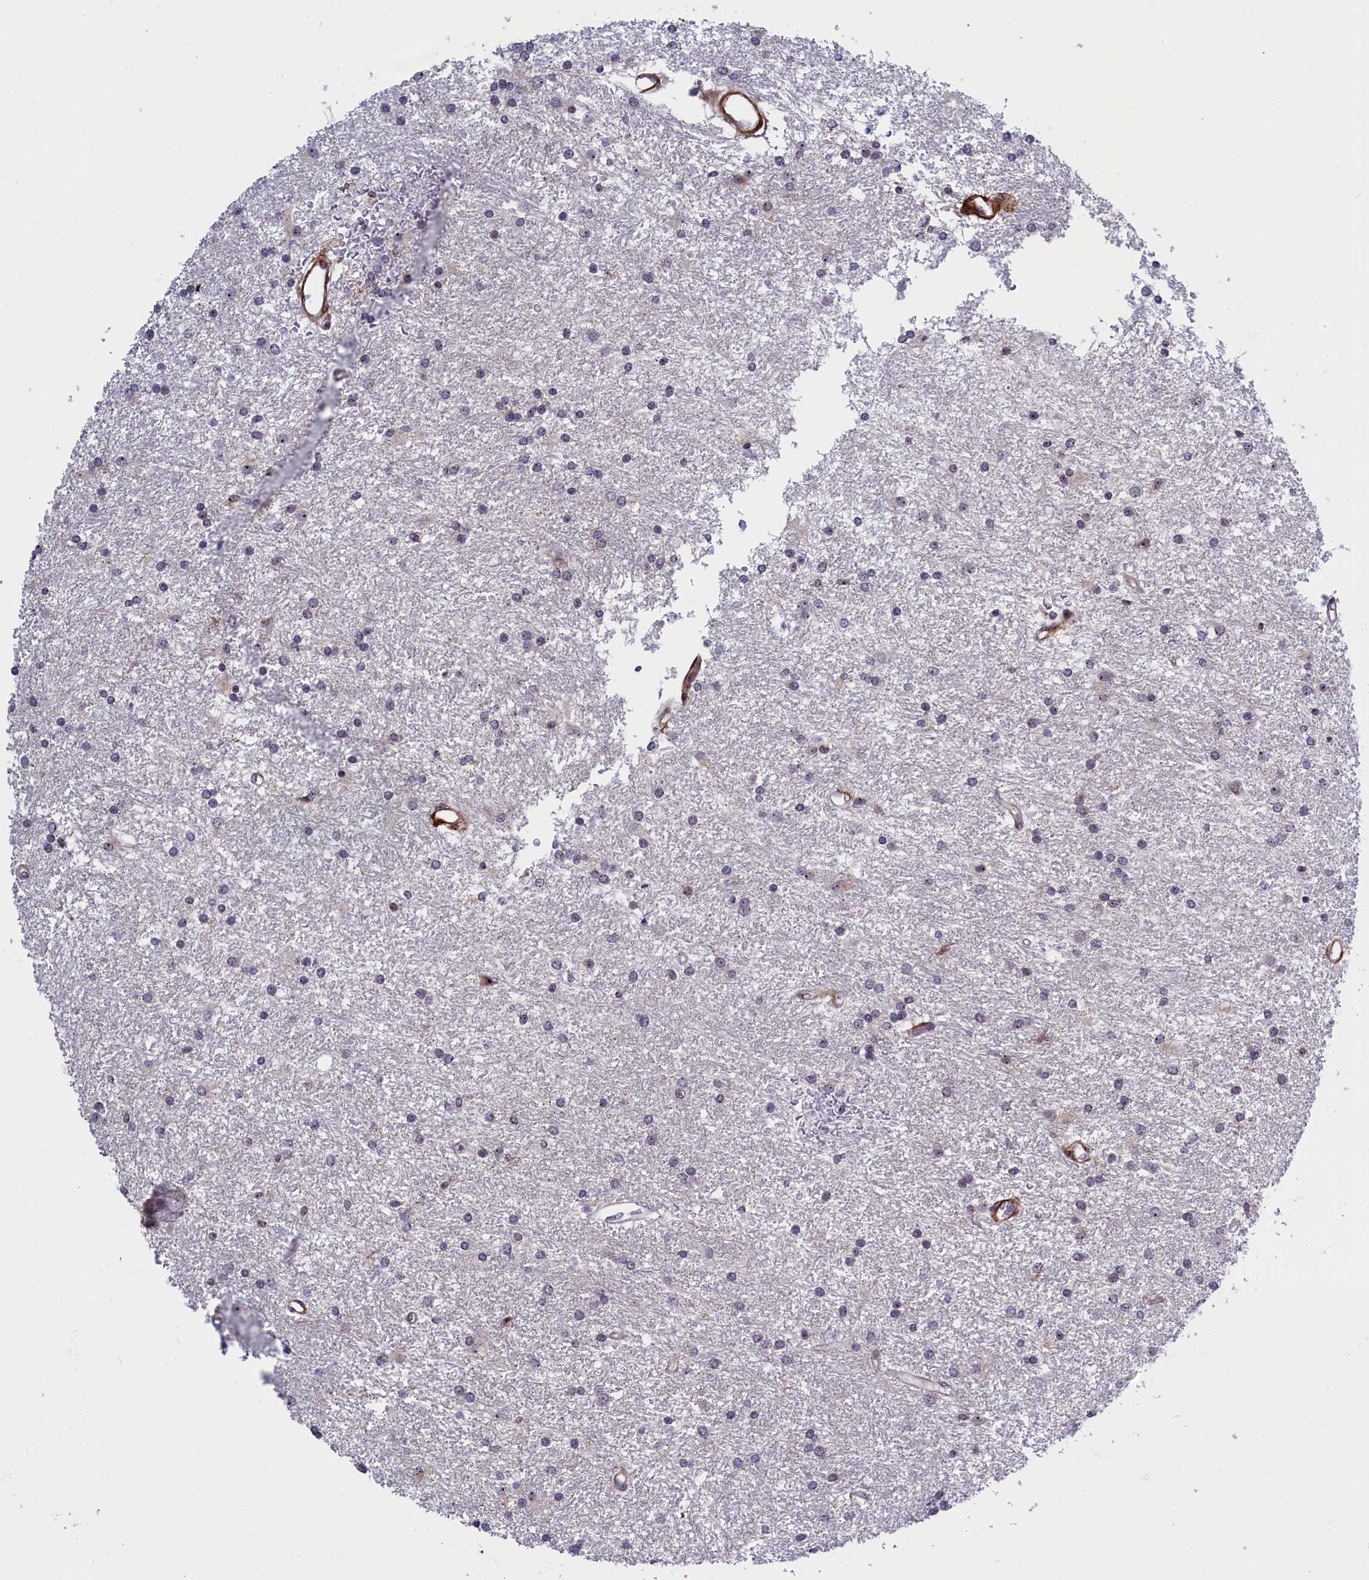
{"staining": {"intensity": "weak", "quantity": "<25%", "location": "nuclear"}, "tissue": "glioma", "cell_type": "Tumor cells", "image_type": "cancer", "snomed": [{"axis": "morphology", "description": "Glioma, malignant, High grade"}, {"axis": "topography", "description": "Brain"}], "caption": "Immunohistochemistry (IHC) of malignant glioma (high-grade) demonstrates no positivity in tumor cells. (Brightfield microscopy of DAB immunohistochemistry at high magnification).", "gene": "PPAN", "patient": {"sex": "male", "age": 77}}